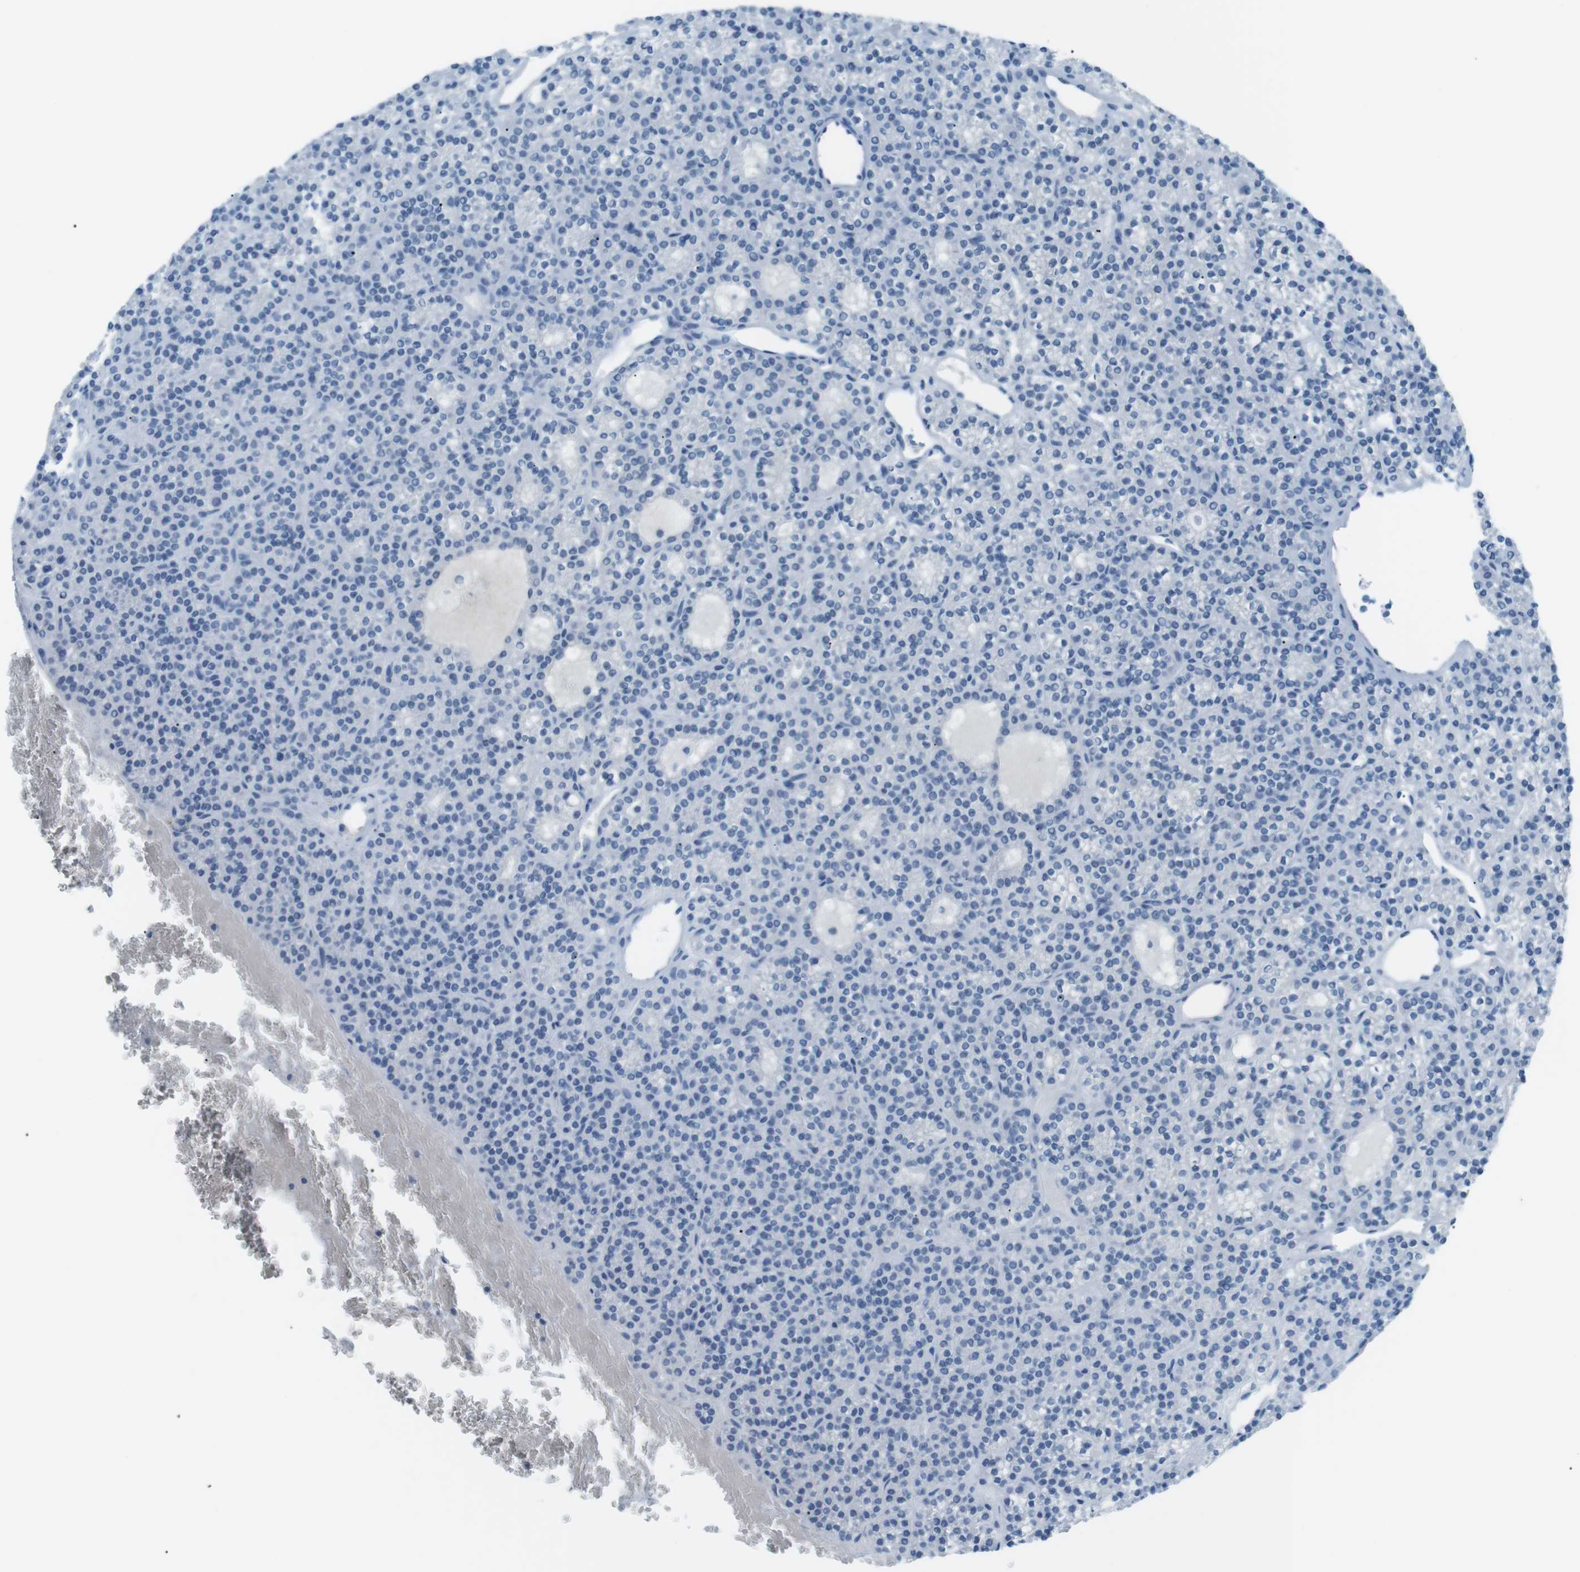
{"staining": {"intensity": "negative", "quantity": "none", "location": "none"}, "tissue": "parathyroid gland", "cell_type": "Glandular cells", "image_type": "normal", "snomed": [{"axis": "morphology", "description": "Normal tissue, NOS"}, {"axis": "morphology", "description": "Adenoma, NOS"}, {"axis": "topography", "description": "Parathyroid gland"}], "caption": "Immunohistochemistry image of normal parathyroid gland: parathyroid gland stained with DAB (3,3'-diaminobenzidine) shows no significant protein expression in glandular cells. (Immunohistochemistry, brightfield microscopy, high magnification).", "gene": "AZGP1", "patient": {"sex": "female", "age": 64}}